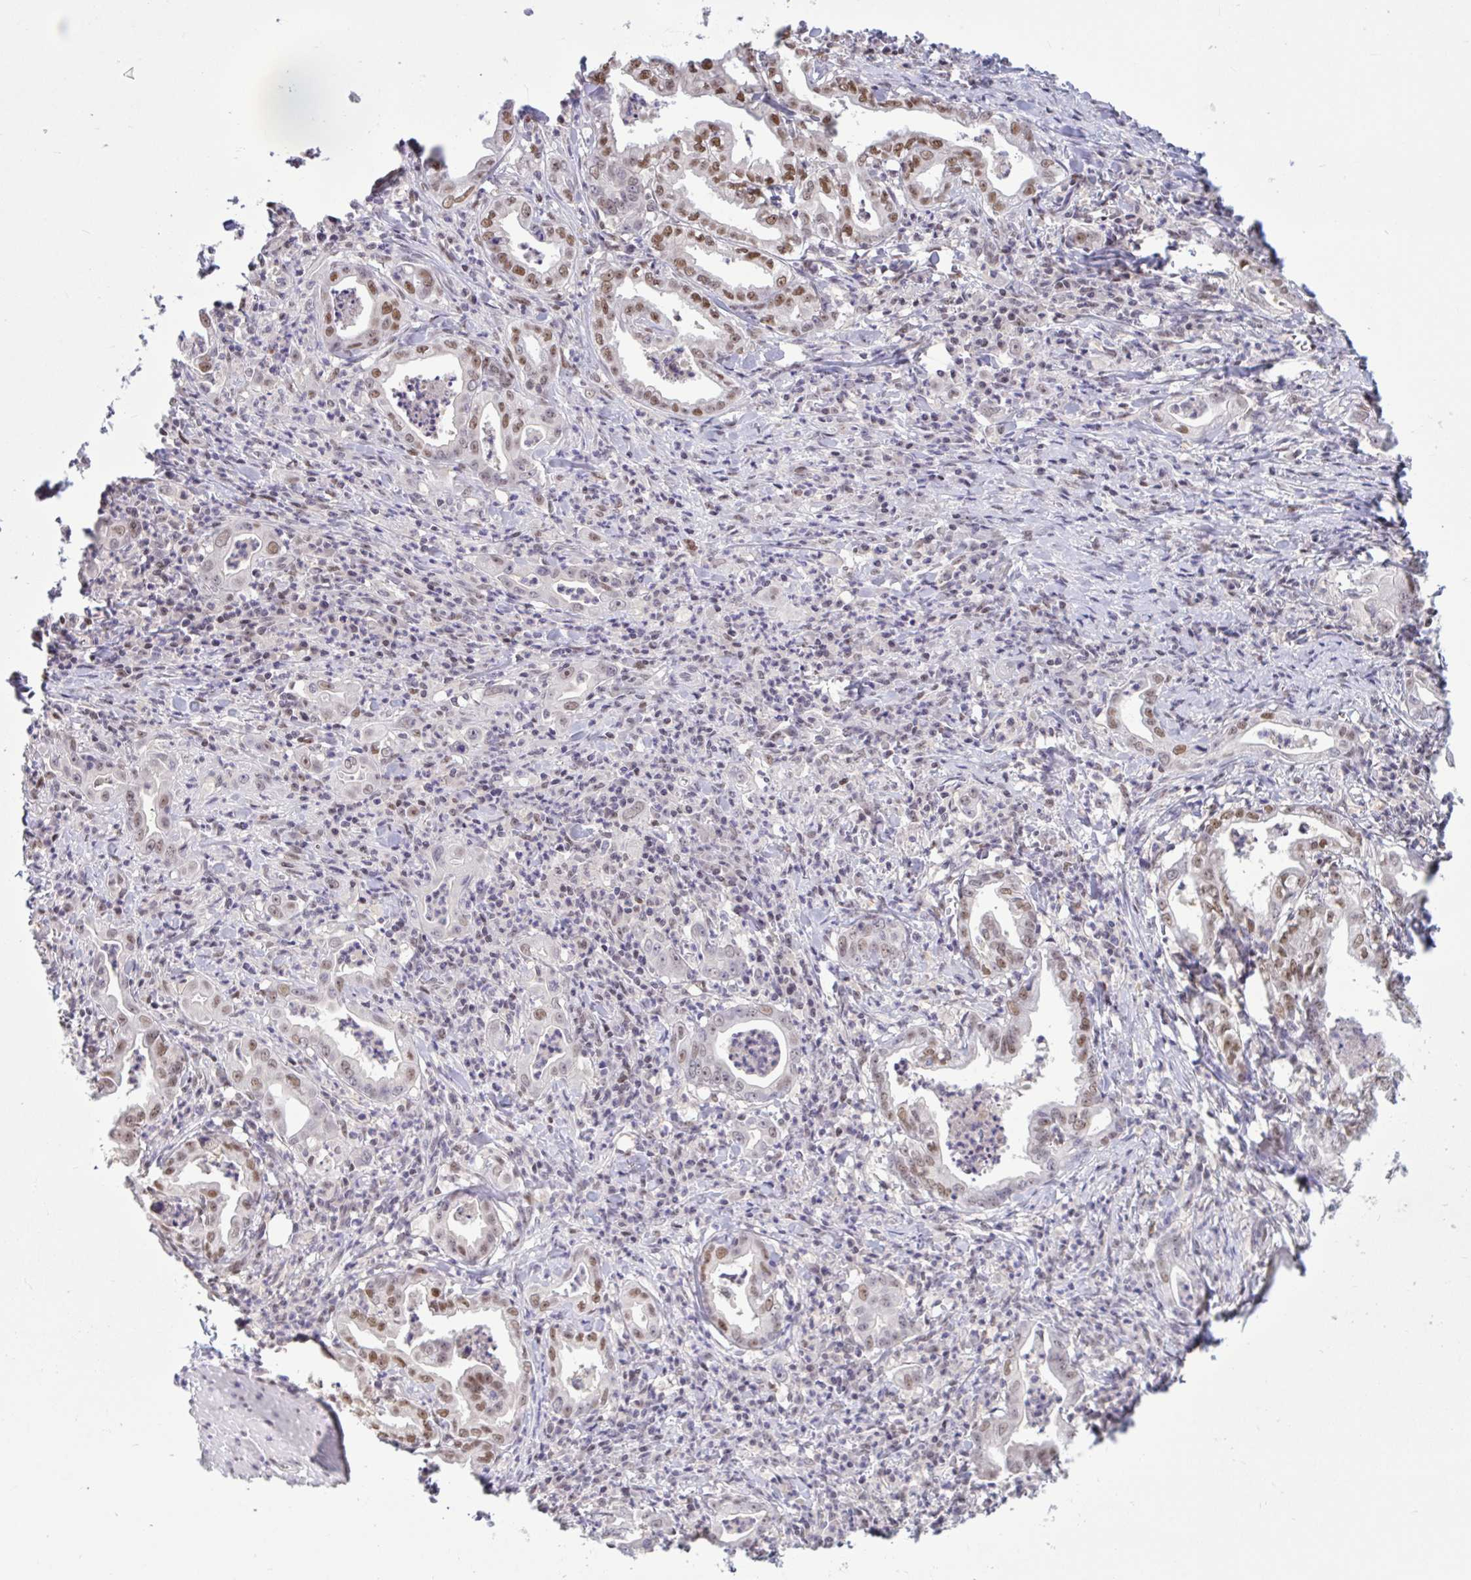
{"staining": {"intensity": "moderate", "quantity": ">75%", "location": "nuclear"}, "tissue": "stomach cancer", "cell_type": "Tumor cells", "image_type": "cancer", "snomed": [{"axis": "morphology", "description": "Adenocarcinoma, NOS"}, {"axis": "topography", "description": "Stomach, upper"}], "caption": "This histopathology image shows immunohistochemistry staining of human stomach cancer (adenocarcinoma), with medium moderate nuclear staining in about >75% of tumor cells.", "gene": "RBL1", "patient": {"sex": "female", "age": 79}}